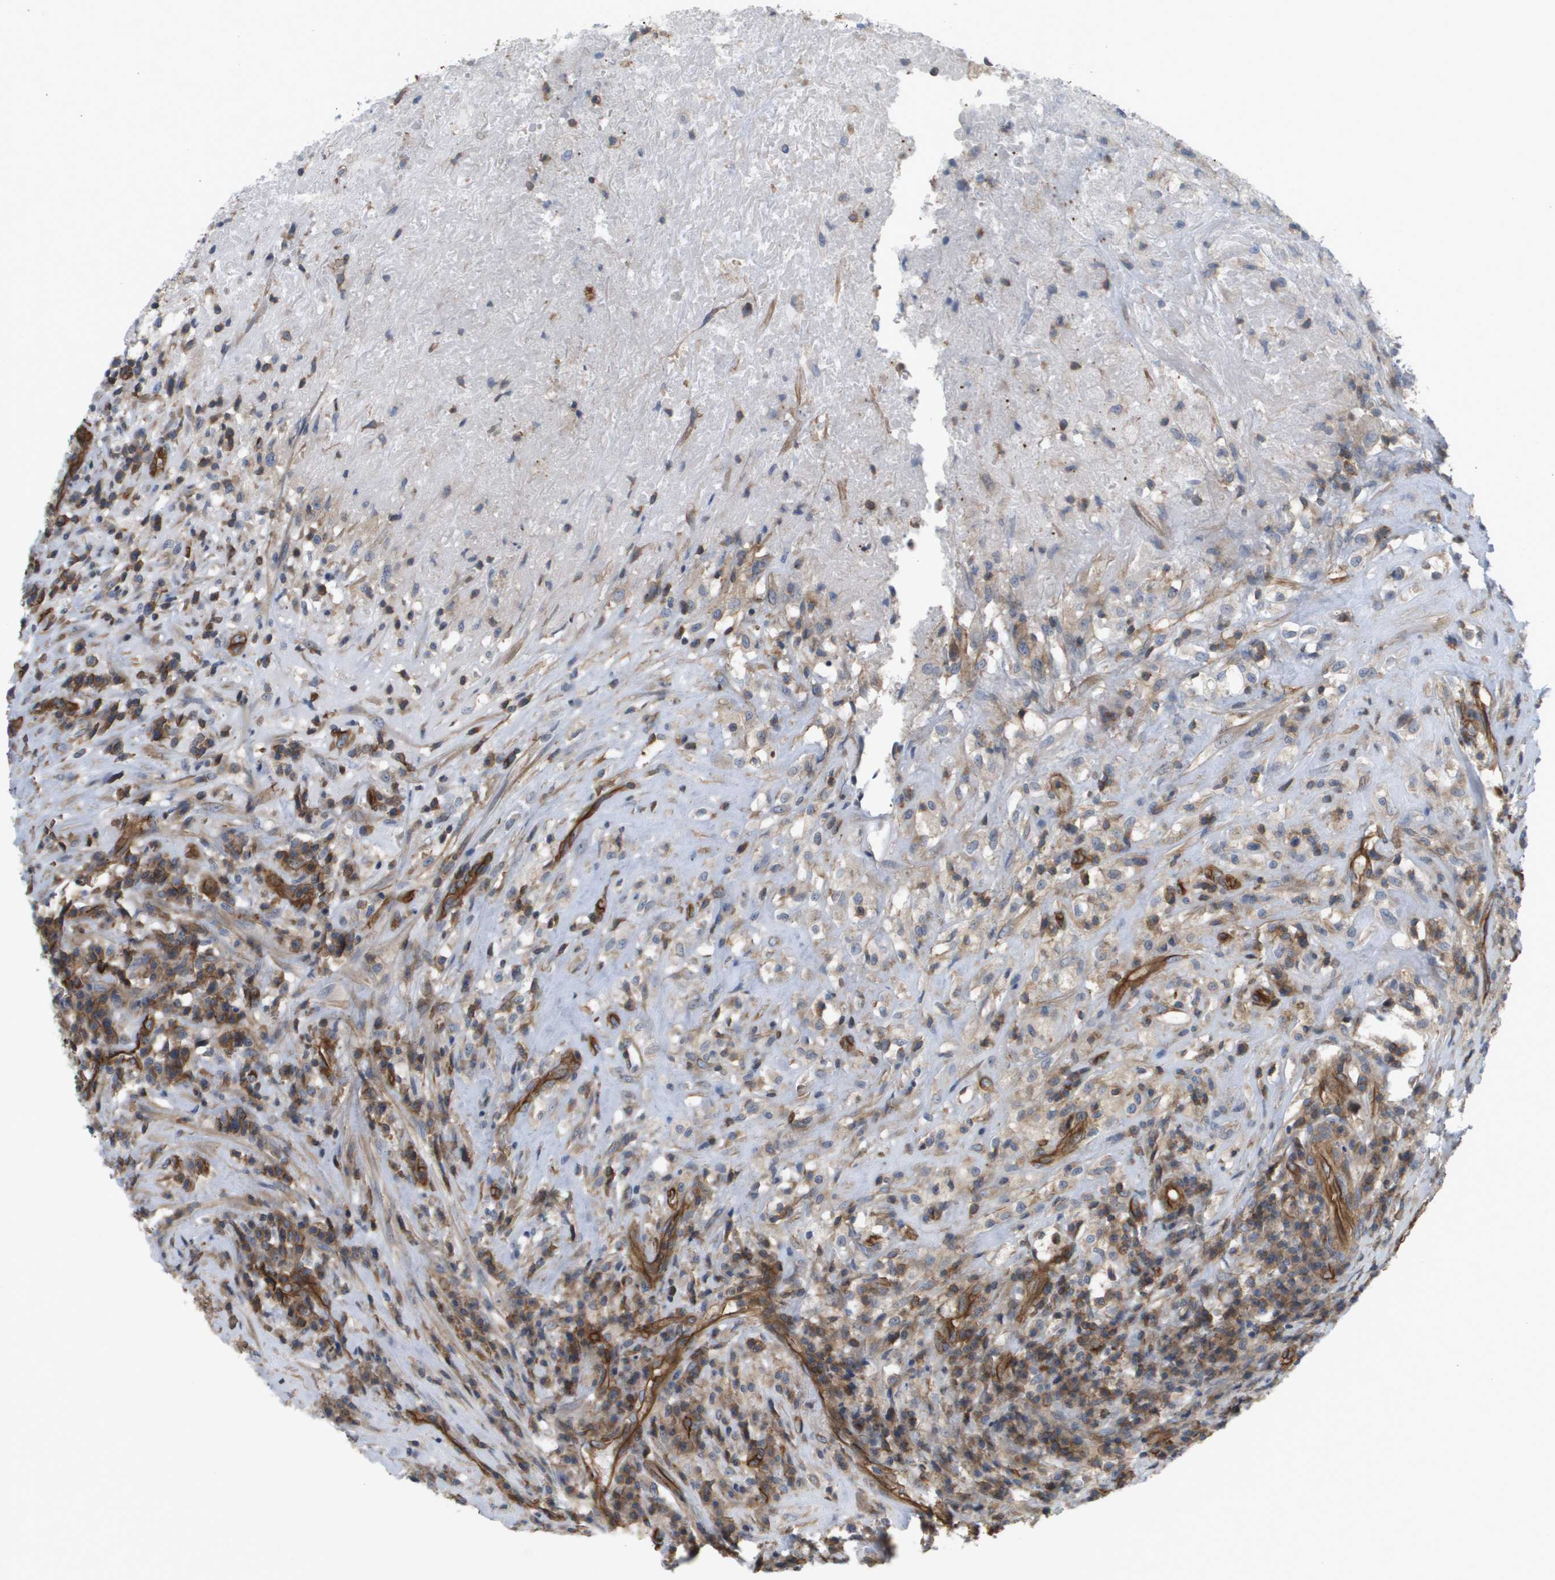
{"staining": {"intensity": "moderate", "quantity": ">75%", "location": "cytoplasmic/membranous"}, "tissue": "testis cancer", "cell_type": "Tumor cells", "image_type": "cancer", "snomed": [{"axis": "morphology", "description": "Necrosis, NOS"}, {"axis": "morphology", "description": "Carcinoma, Embryonal, NOS"}, {"axis": "topography", "description": "Testis"}], "caption": "Immunohistochemistry of testis cancer shows medium levels of moderate cytoplasmic/membranous staining in about >75% of tumor cells.", "gene": "SGMS2", "patient": {"sex": "male", "age": 19}}